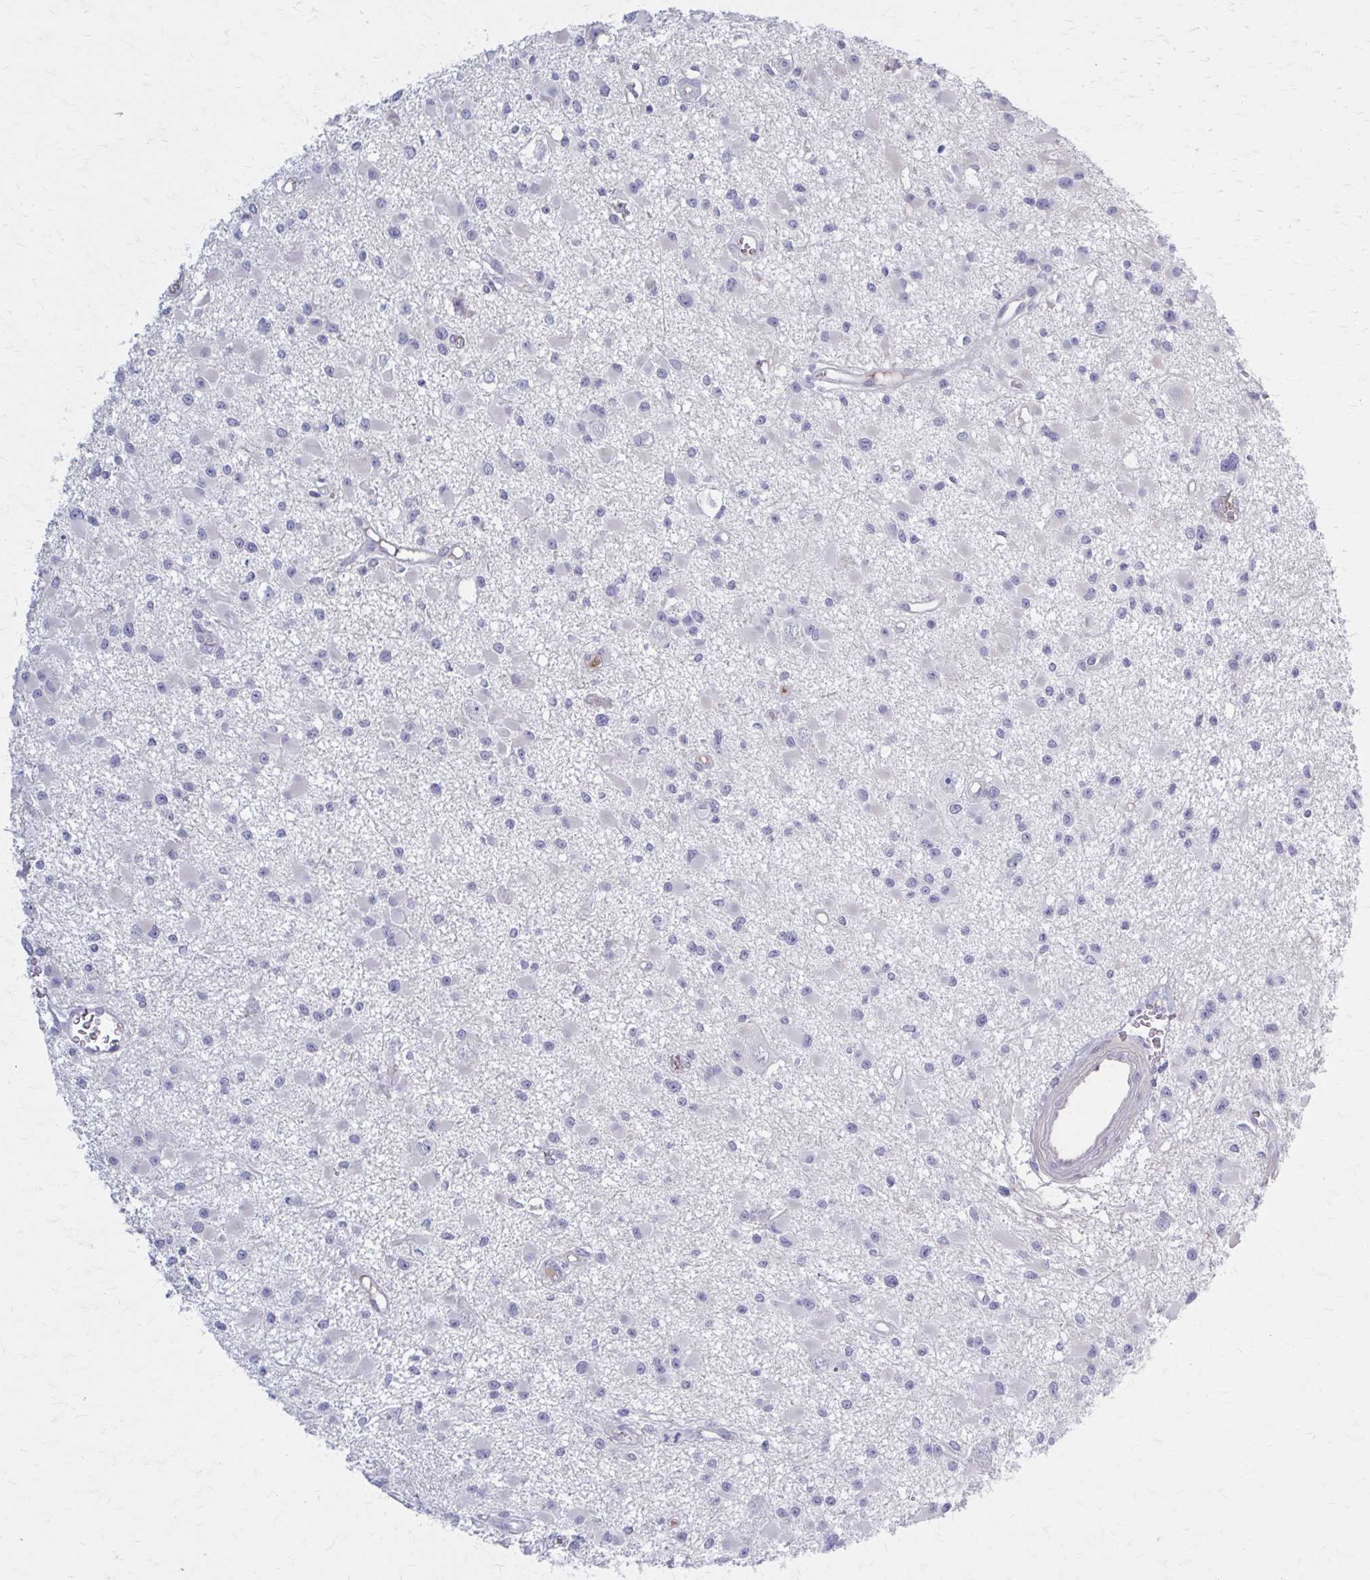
{"staining": {"intensity": "negative", "quantity": "none", "location": "none"}, "tissue": "glioma", "cell_type": "Tumor cells", "image_type": "cancer", "snomed": [{"axis": "morphology", "description": "Glioma, malignant, High grade"}, {"axis": "topography", "description": "Brain"}], "caption": "Malignant high-grade glioma was stained to show a protein in brown. There is no significant expression in tumor cells.", "gene": "SERPIND1", "patient": {"sex": "male", "age": 54}}